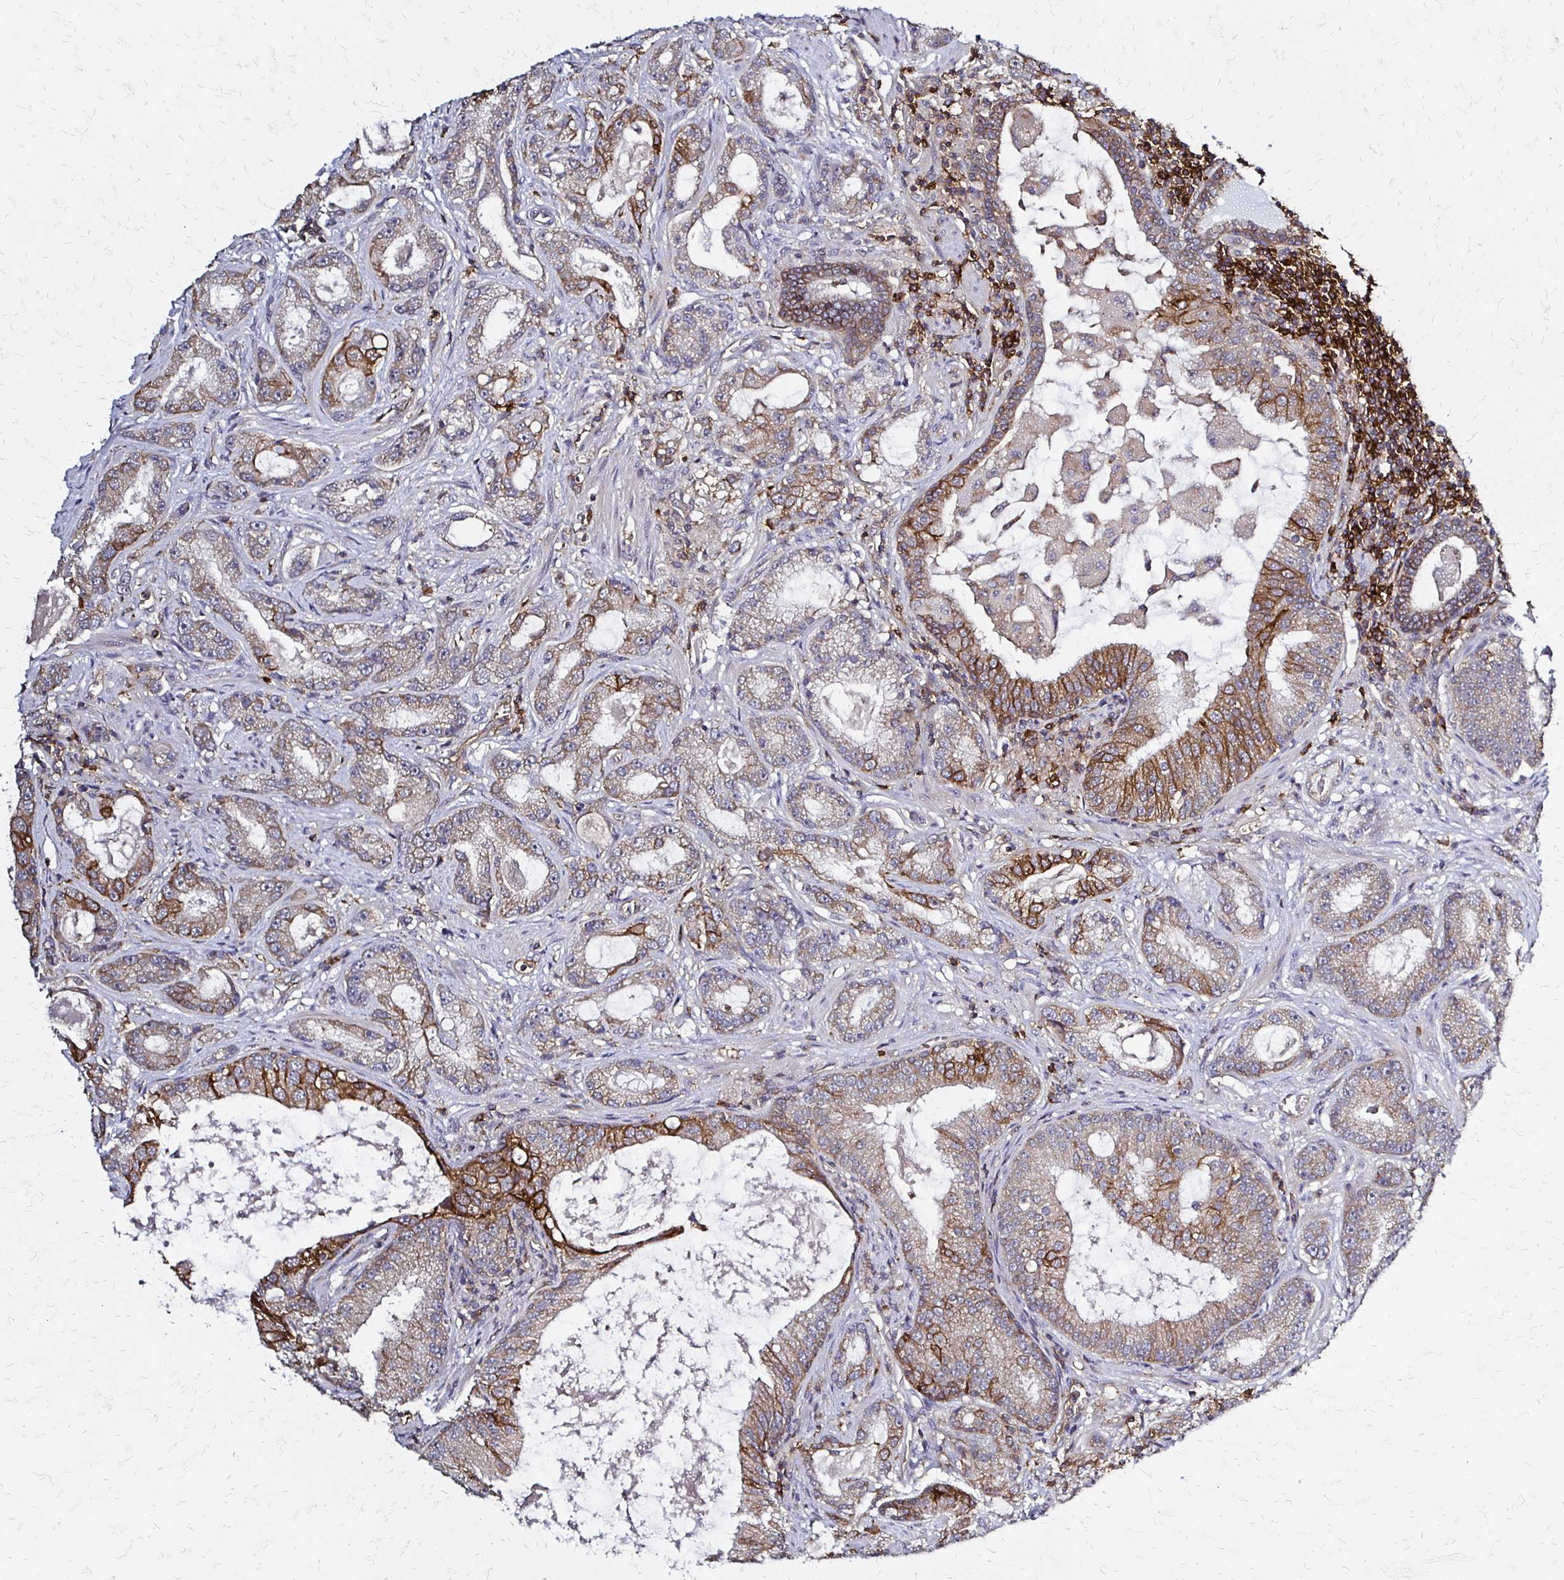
{"staining": {"intensity": "strong", "quantity": "<25%", "location": "cytoplasmic/membranous"}, "tissue": "prostate cancer", "cell_type": "Tumor cells", "image_type": "cancer", "snomed": [{"axis": "morphology", "description": "Adenocarcinoma, High grade"}, {"axis": "topography", "description": "Prostate"}], "caption": "A photomicrograph showing strong cytoplasmic/membranous staining in approximately <25% of tumor cells in prostate adenocarcinoma (high-grade), as visualized by brown immunohistochemical staining.", "gene": "SLC9A9", "patient": {"sex": "male", "age": 65}}